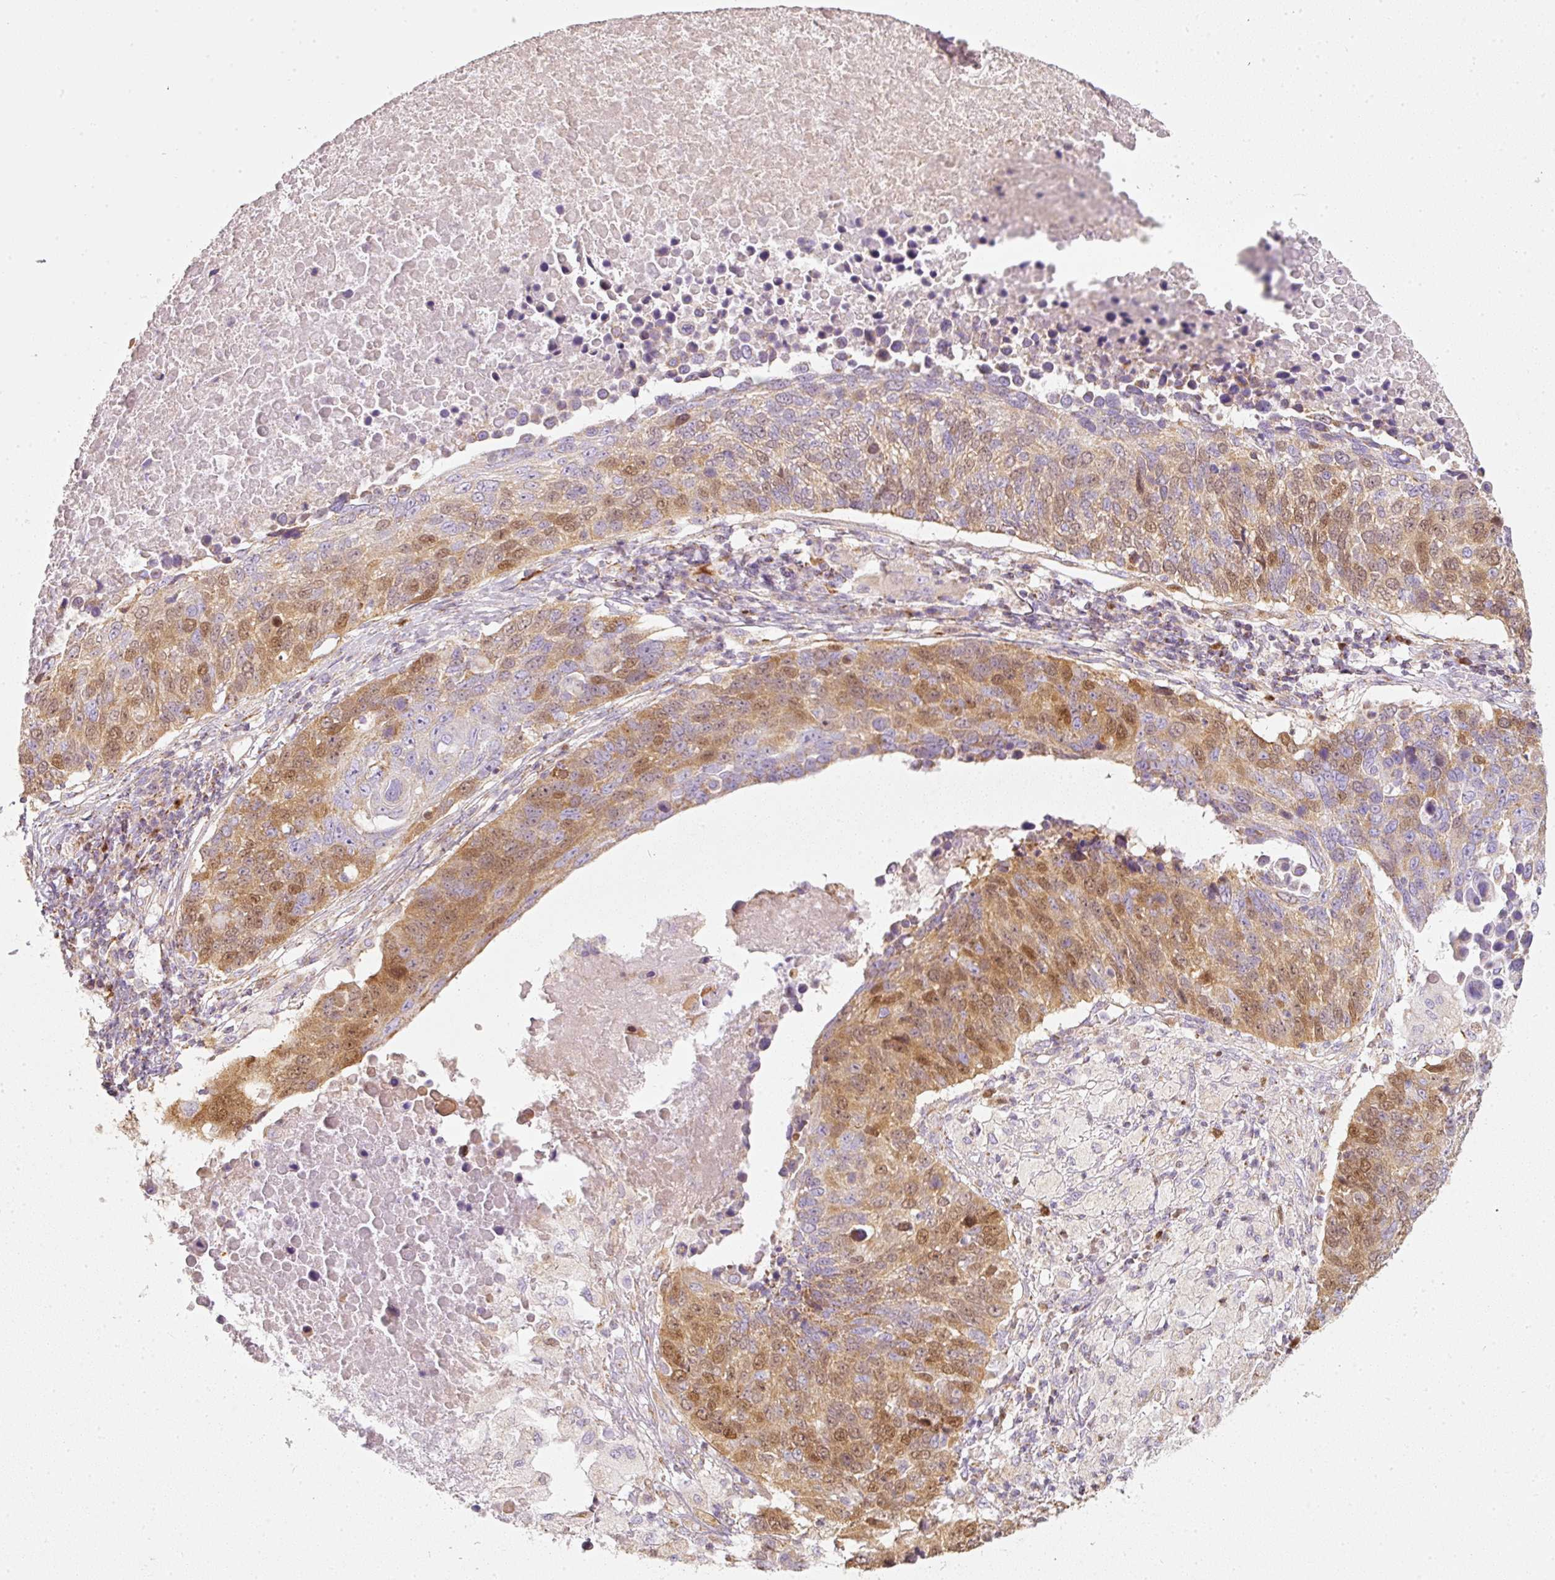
{"staining": {"intensity": "moderate", "quantity": "25%-75%", "location": "cytoplasmic/membranous,nuclear"}, "tissue": "lung cancer", "cell_type": "Tumor cells", "image_type": "cancer", "snomed": [{"axis": "morphology", "description": "Normal tissue, NOS"}, {"axis": "morphology", "description": "Squamous cell carcinoma, NOS"}, {"axis": "topography", "description": "Lymph node"}, {"axis": "topography", "description": "Lung"}], "caption": "Immunohistochemistry of squamous cell carcinoma (lung) displays medium levels of moderate cytoplasmic/membranous and nuclear expression in approximately 25%-75% of tumor cells.", "gene": "DUT", "patient": {"sex": "male", "age": 66}}